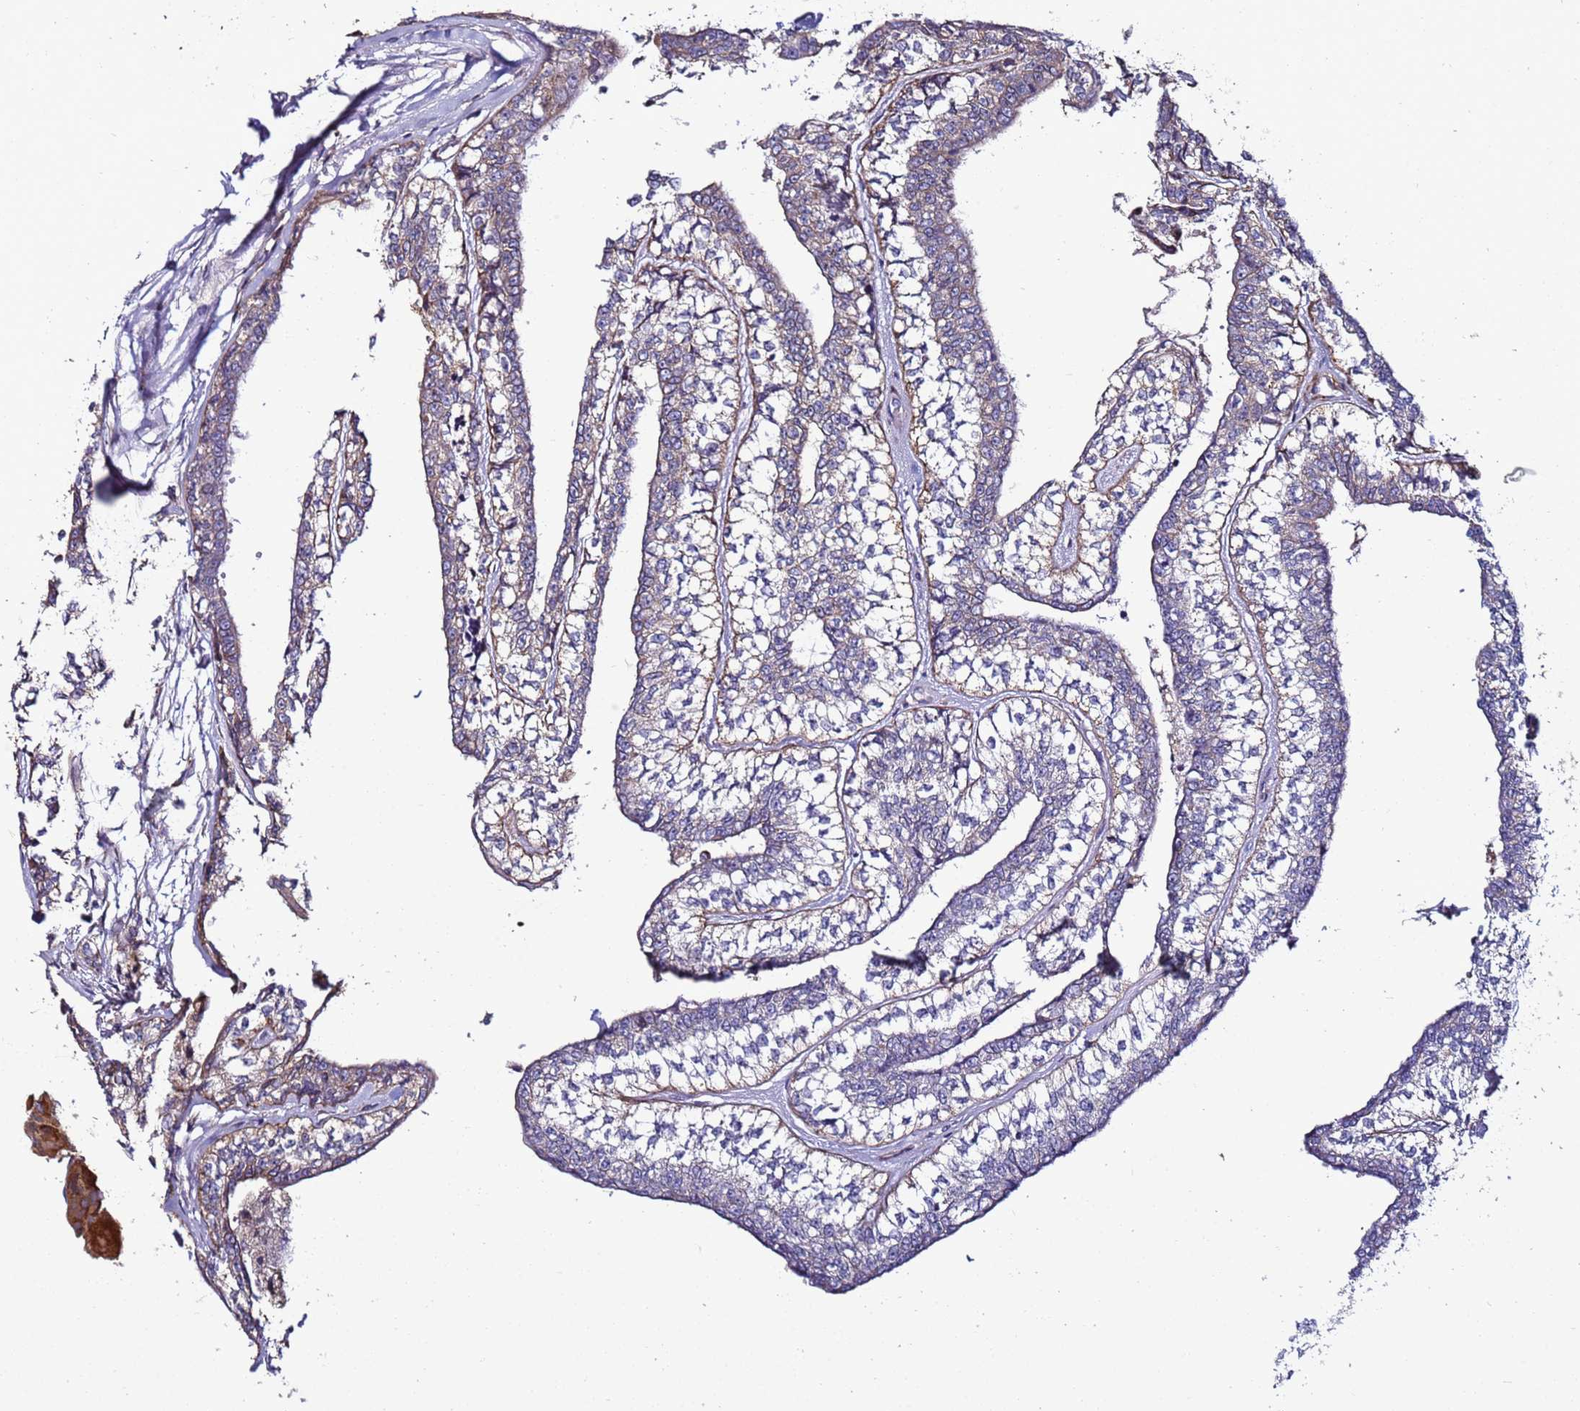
{"staining": {"intensity": "weak", "quantity": "<25%", "location": "cytoplasmic/membranous"}, "tissue": "head and neck cancer", "cell_type": "Tumor cells", "image_type": "cancer", "snomed": [{"axis": "morphology", "description": "Adenocarcinoma, NOS"}, {"axis": "topography", "description": "Head-Neck"}], "caption": "High magnification brightfield microscopy of head and neck adenocarcinoma stained with DAB (brown) and counterstained with hematoxylin (blue): tumor cells show no significant staining. (DAB (3,3'-diaminobenzidine) immunohistochemistry (IHC), high magnification).", "gene": "MCRIP1", "patient": {"sex": "female", "age": 73}}